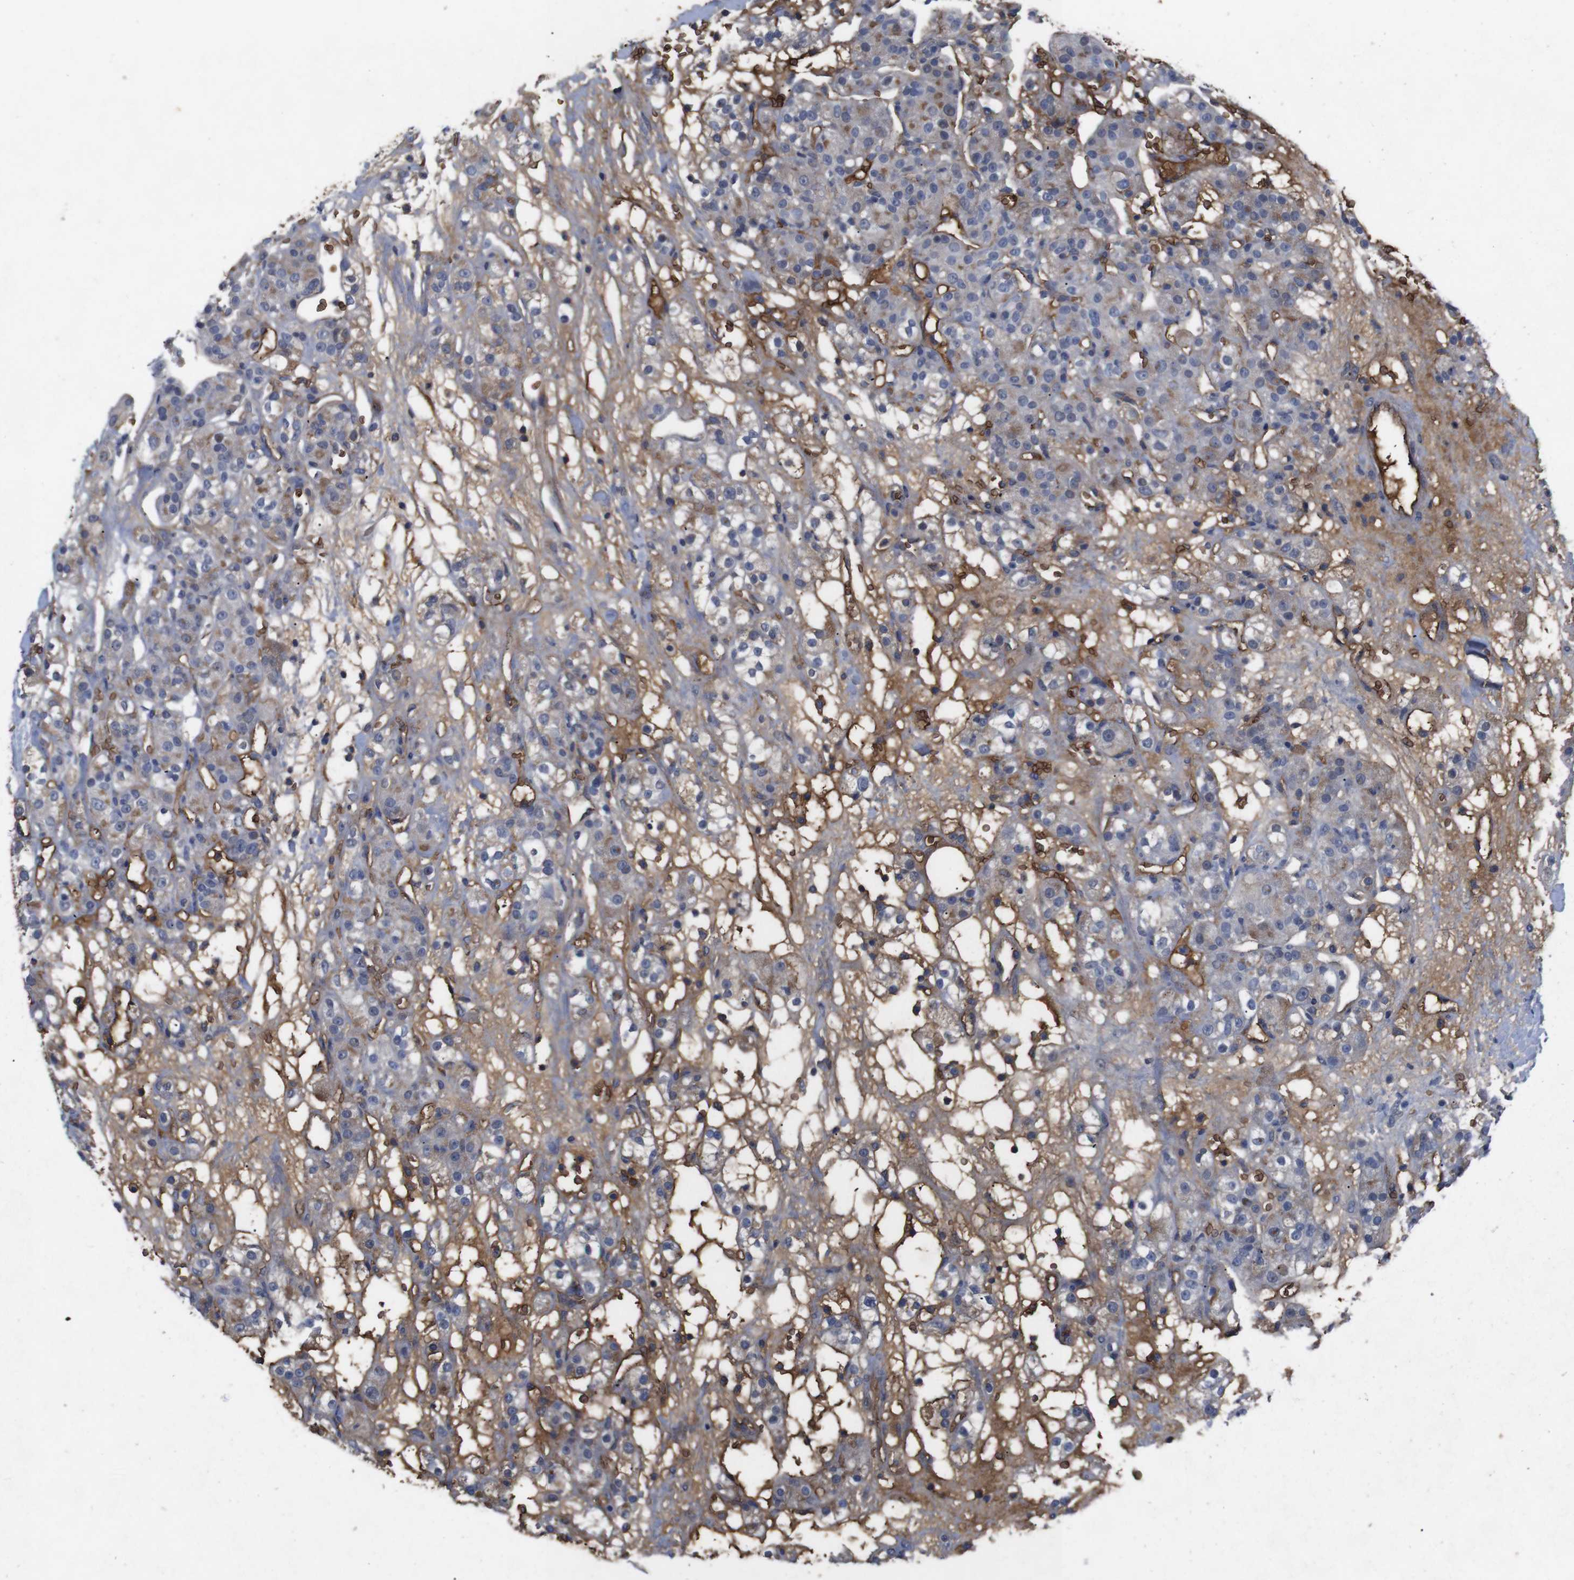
{"staining": {"intensity": "moderate", "quantity": "<25%", "location": "cytoplasmic/membranous"}, "tissue": "renal cancer", "cell_type": "Tumor cells", "image_type": "cancer", "snomed": [{"axis": "morphology", "description": "Normal tissue, NOS"}, {"axis": "morphology", "description": "Adenocarcinoma, NOS"}, {"axis": "topography", "description": "Kidney"}], "caption": "Immunohistochemical staining of human renal cancer (adenocarcinoma) reveals low levels of moderate cytoplasmic/membranous staining in about <25% of tumor cells.", "gene": "SPTB", "patient": {"sex": "male", "age": 61}}